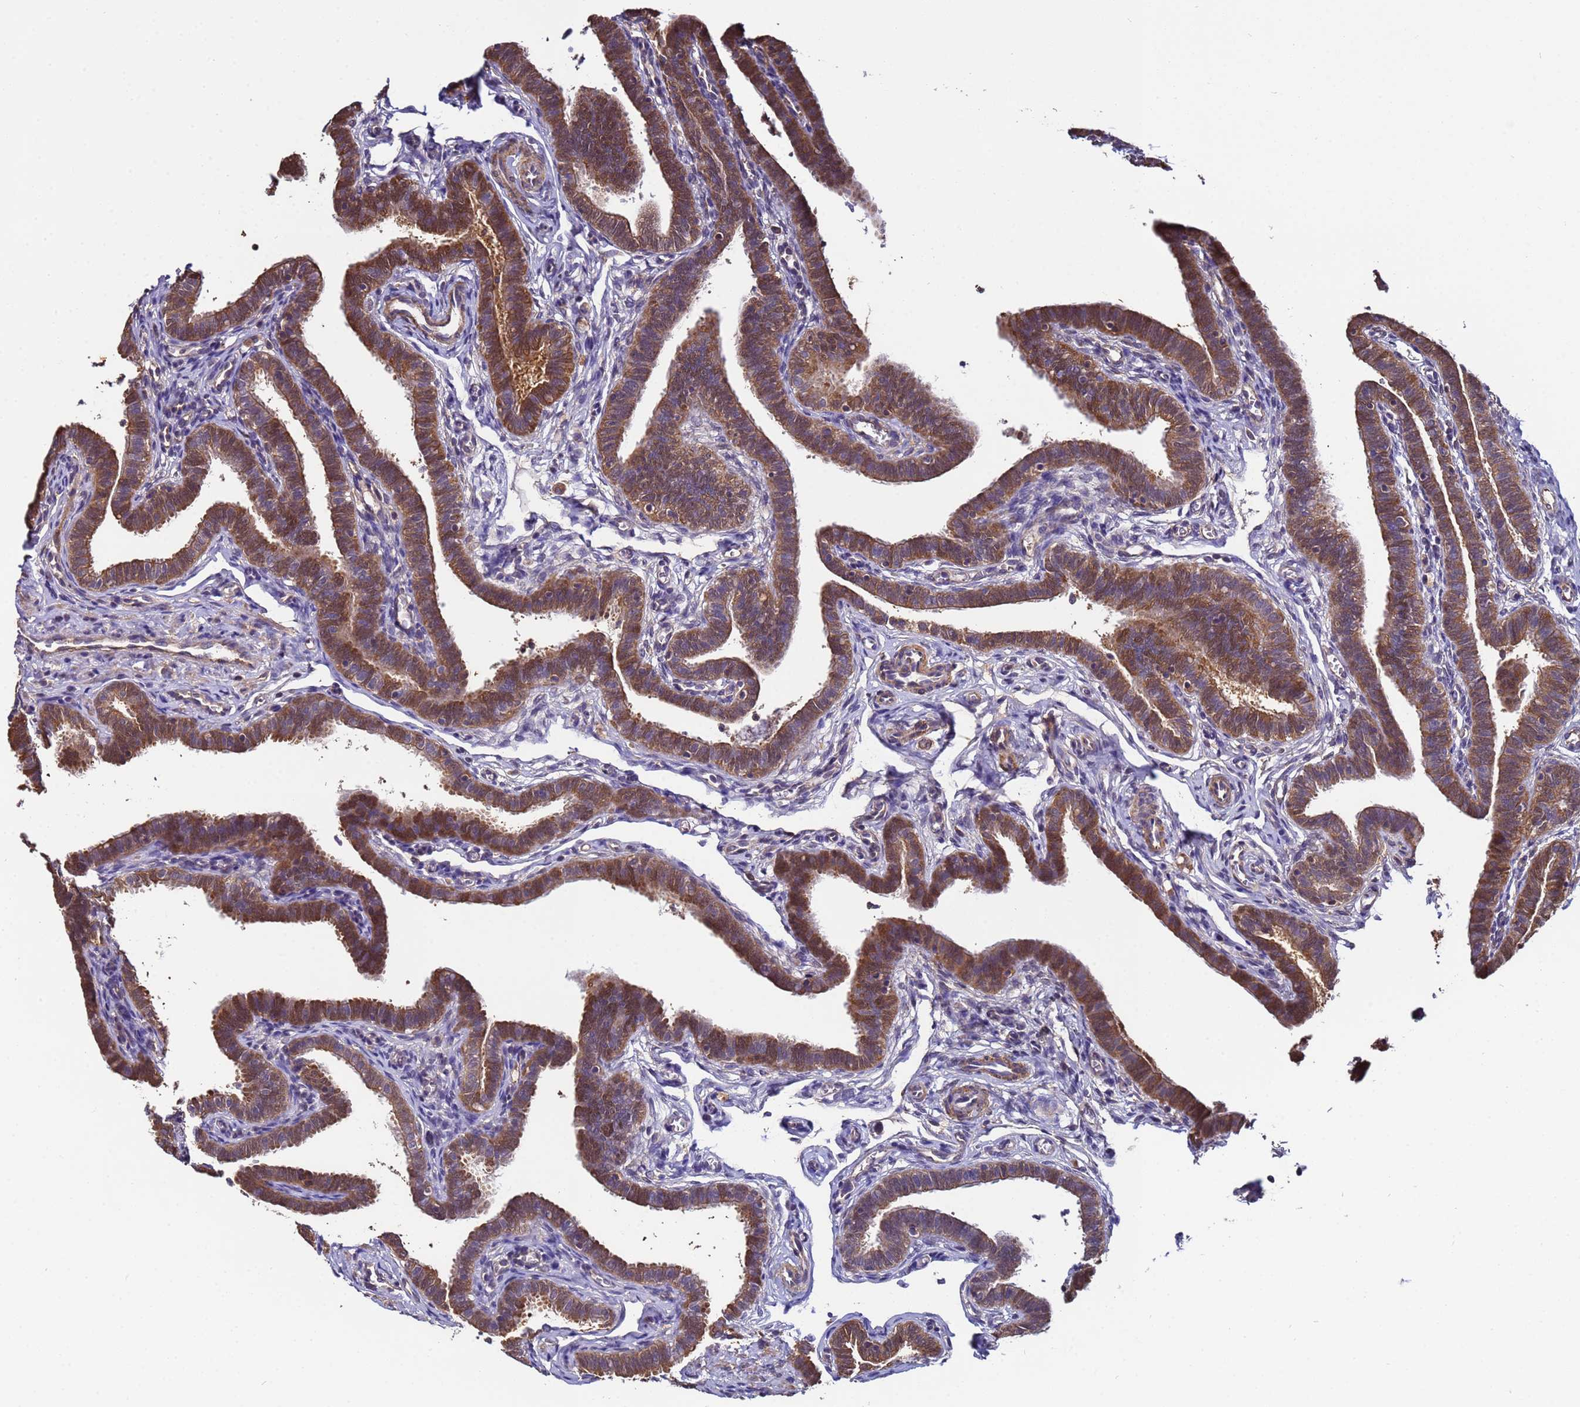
{"staining": {"intensity": "moderate", "quantity": ">75%", "location": "cytoplasmic/membranous"}, "tissue": "fallopian tube", "cell_type": "Glandular cells", "image_type": "normal", "snomed": [{"axis": "morphology", "description": "Normal tissue, NOS"}, {"axis": "topography", "description": "Fallopian tube"}], "caption": "DAB immunohistochemical staining of benign fallopian tube displays moderate cytoplasmic/membranous protein staining in approximately >75% of glandular cells. (DAB (3,3'-diaminobenzidine) IHC with brightfield microscopy, high magnification).", "gene": "NAXE", "patient": {"sex": "female", "age": 36}}